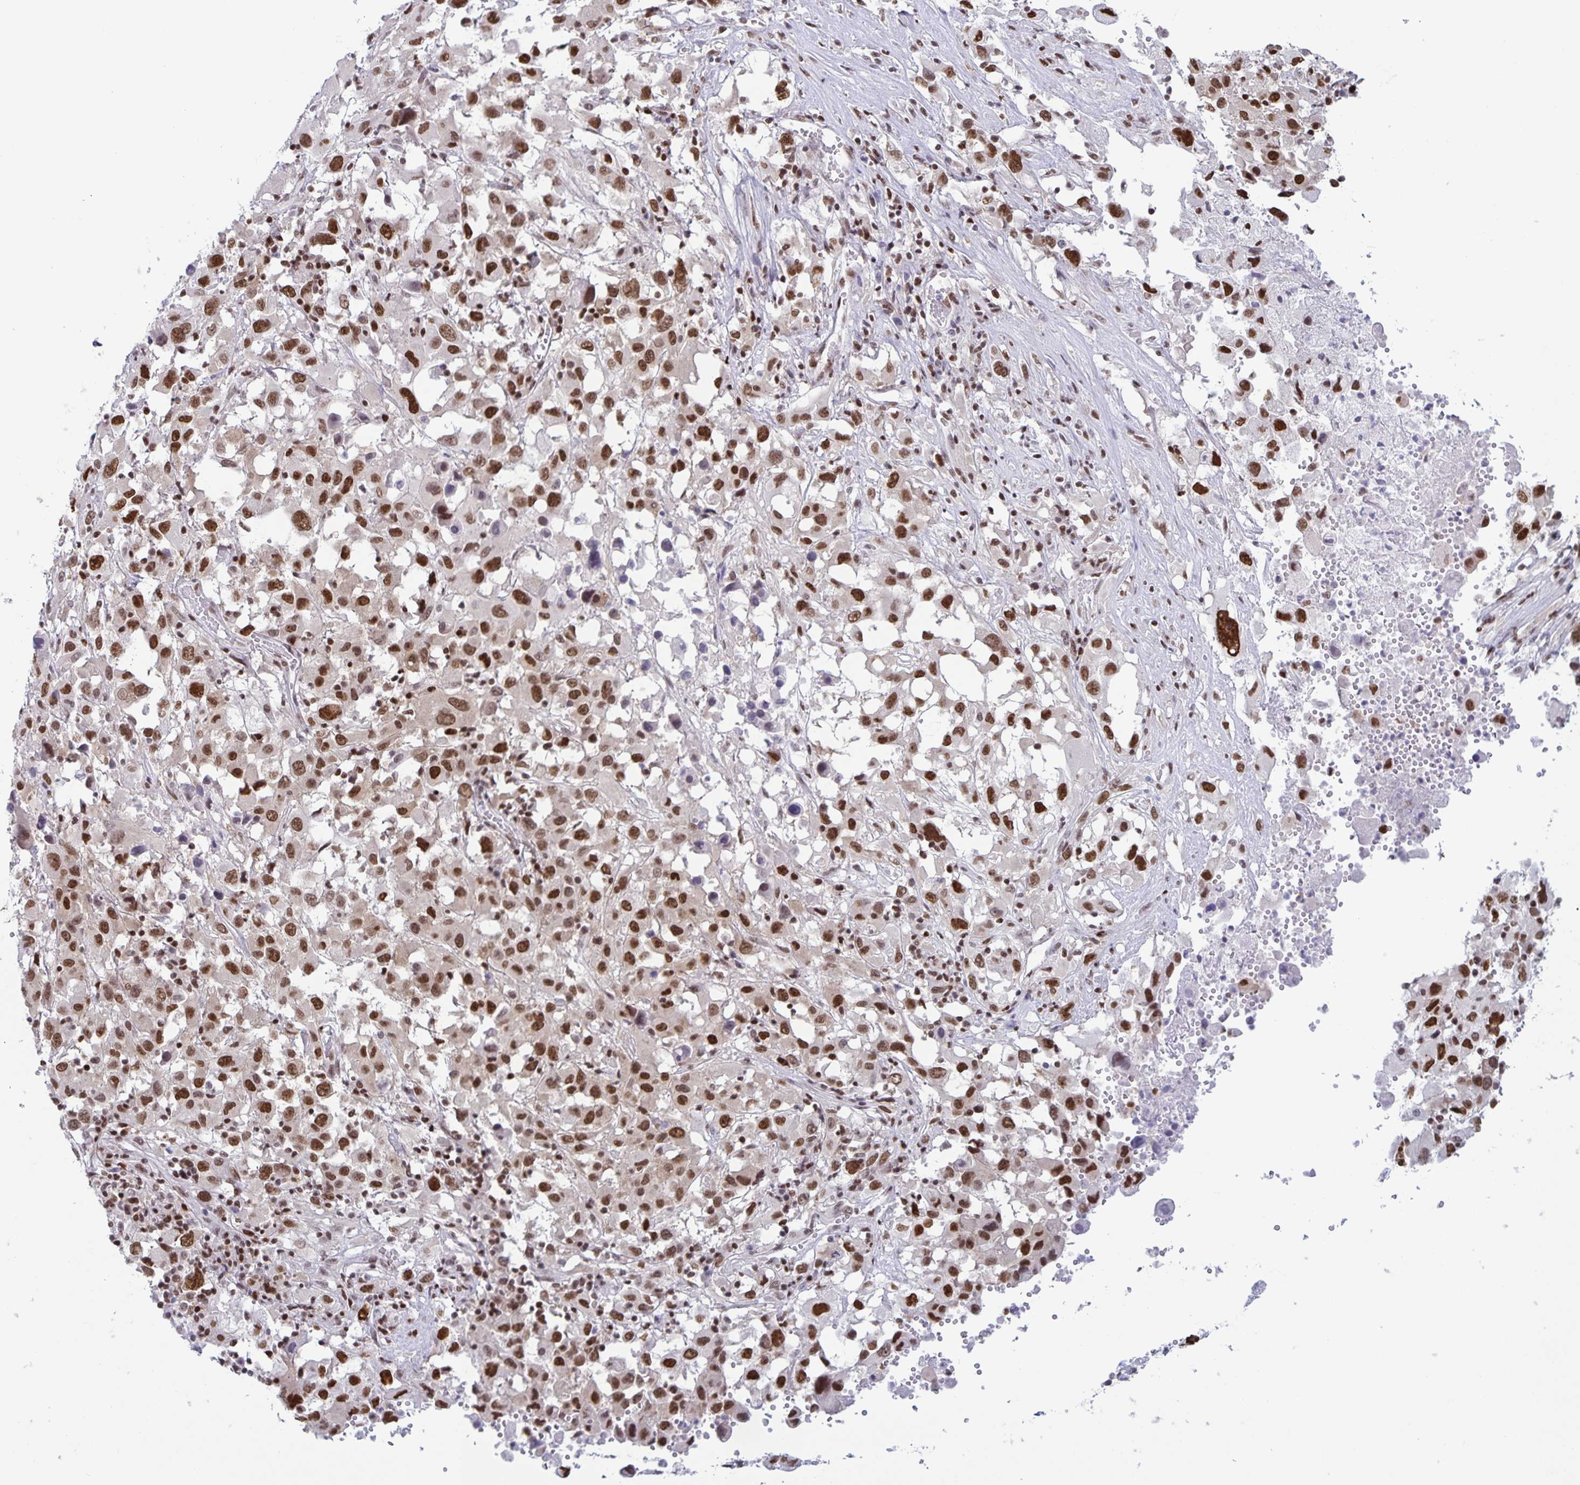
{"staining": {"intensity": "strong", "quantity": ">75%", "location": "nuclear"}, "tissue": "melanoma", "cell_type": "Tumor cells", "image_type": "cancer", "snomed": [{"axis": "morphology", "description": "Malignant melanoma, Metastatic site"}, {"axis": "topography", "description": "Soft tissue"}], "caption": "Malignant melanoma (metastatic site) stained with a protein marker exhibits strong staining in tumor cells.", "gene": "JUND", "patient": {"sex": "male", "age": 50}}